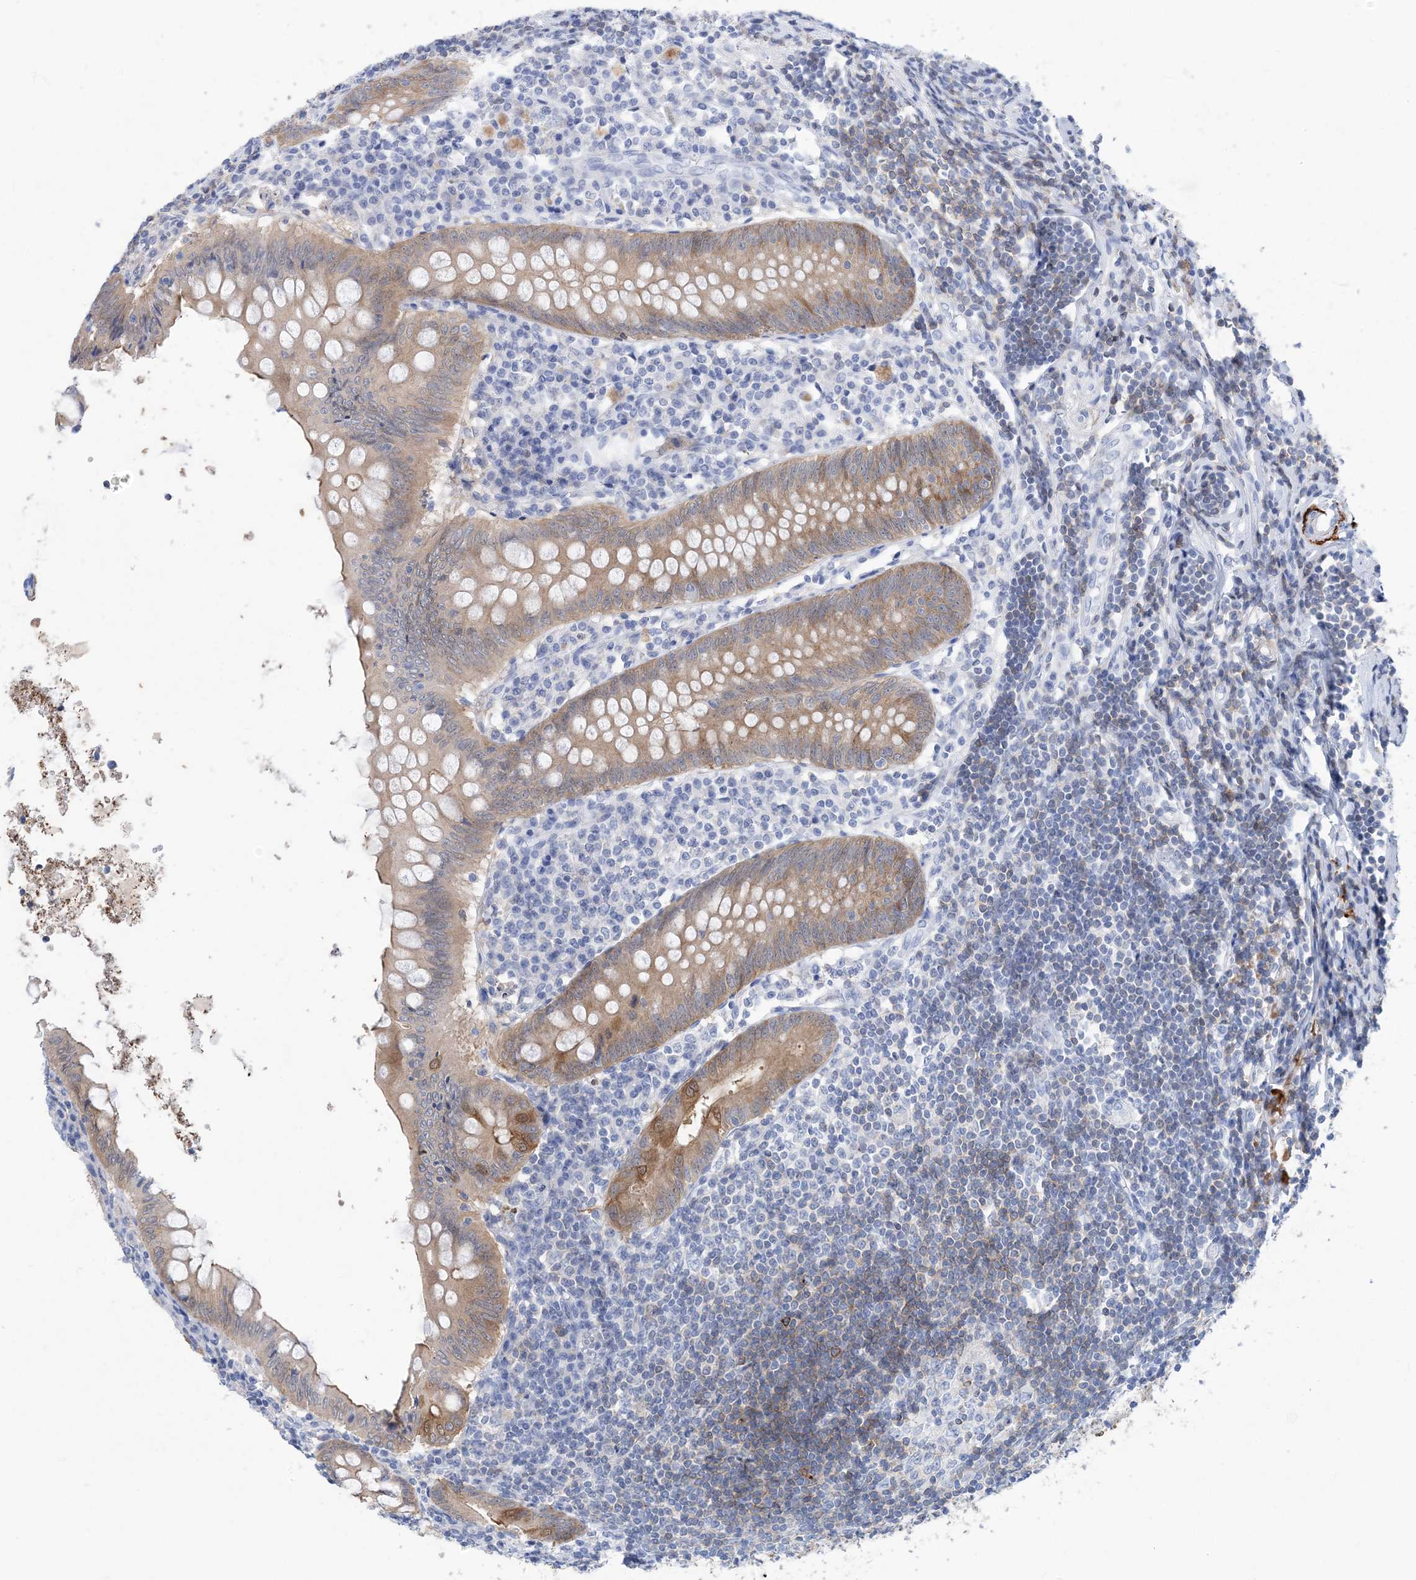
{"staining": {"intensity": "moderate", "quantity": ">75%", "location": "cytoplasmic/membranous"}, "tissue": "appendix", "cell_type": "Glandular cells", "image_type": "normal", "snomed": [{"axis": "morphology", "description": "Normal tissue, NOS"}, {"axis": "topography", "description": "Appendix"}], "caption": "Glandular cells exhibit moderate cytoplasmic/membranous expression in about >75% of cells in normal appendix. (Brightfield microscopy of DAB IHC at high magnification).", "gene": "SH3YL1", "patient": {"sex": "female", "age": 54}}